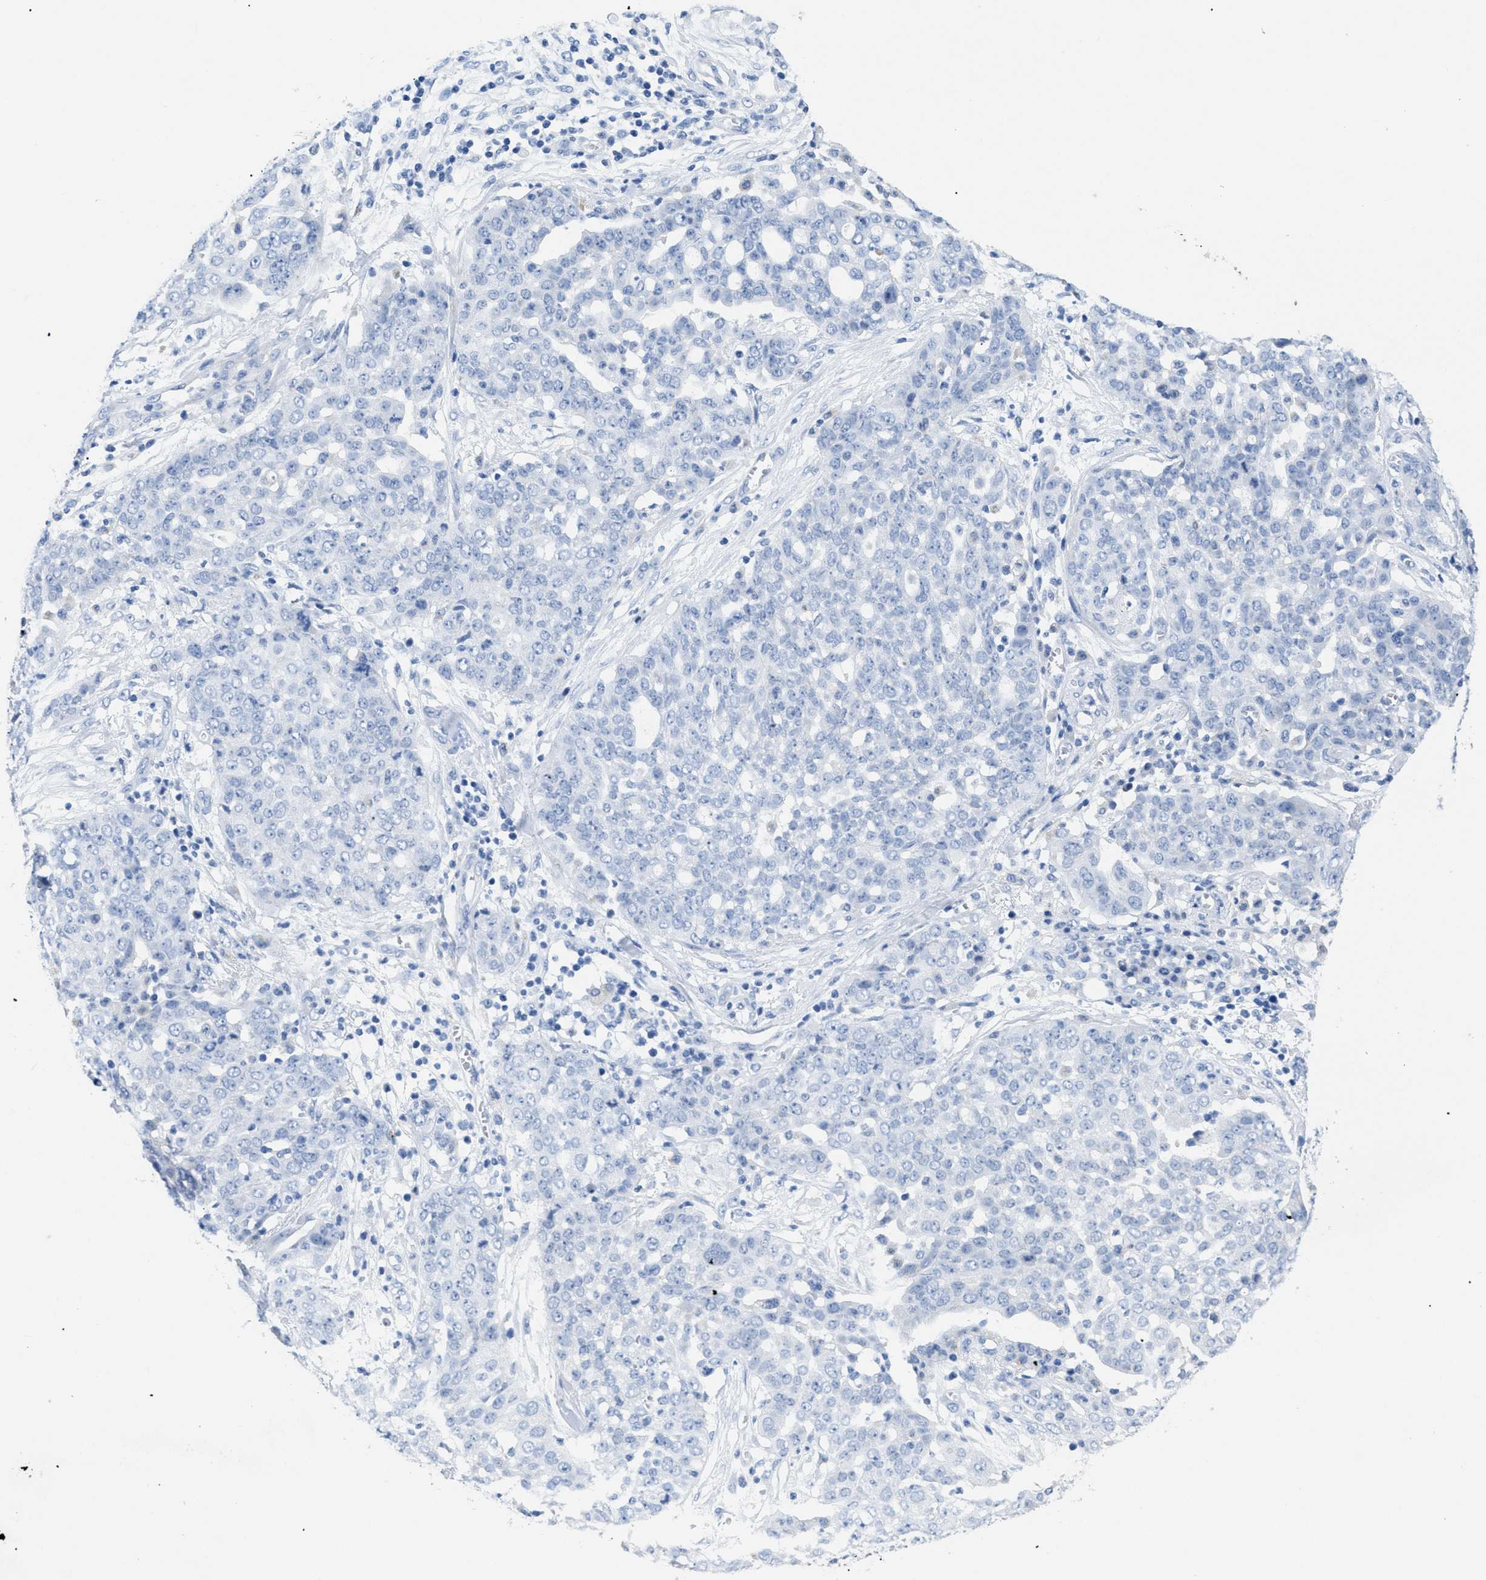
{"staining": {"intensity": "negative", "quantity": "none", "location": "none"}, "tissue": "ovarian cancer", "cell_type": "Tumor cells", "image_type": "cancer", "snomed": [{"axis": "morphology", "description": "Cystadenocarcinoma, serous, NOS"}, {"axis": "topography", "description": "Soft tissue"}, {"axis": "topography", "description": "Ovary"}], "caption": "Image shows no protein staining in tumor cells of ovarian cancer tissue.", "gene": "APOBEC2", "patient": {"sex": "female", "age": 57}}